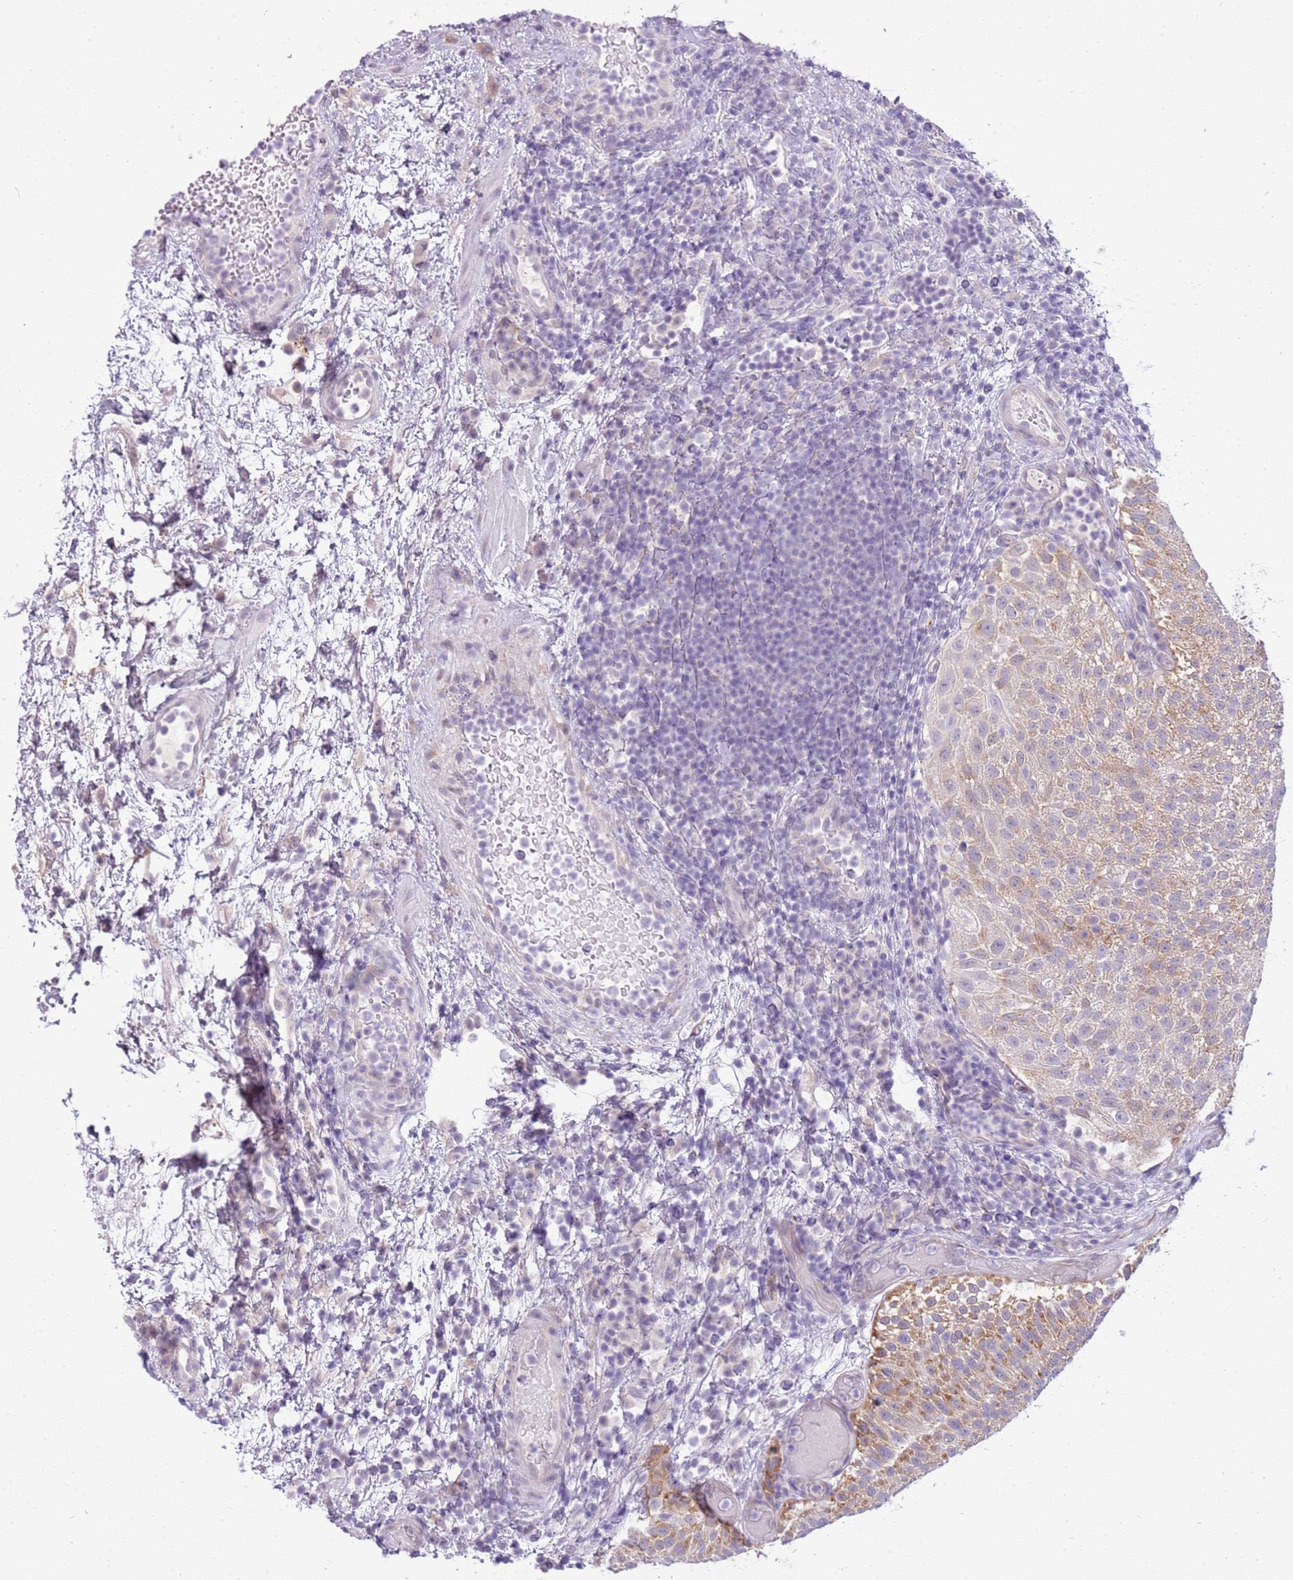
{"staining": {"intensity": "weak", "quantity": "25%-75%", "location": "cytoplasmic/membranous"}, "tissue": "urothelial cancer", "cell_type": "Tumor cells", "image_type": "cancer", "snomed": [{"axis": "morphology", "description": "Urothelial carcinoma, Low grade"}, {"axis": "topography", "description": "Urinary bladder"}], "caption": "Weak cytoplasmic/membranous protein positivity is appreciated in about 25%-75% of tumor cells in urothelial cancer.", "gene": "FAM120C", "patient": {"sex": "male", "age": 78}}